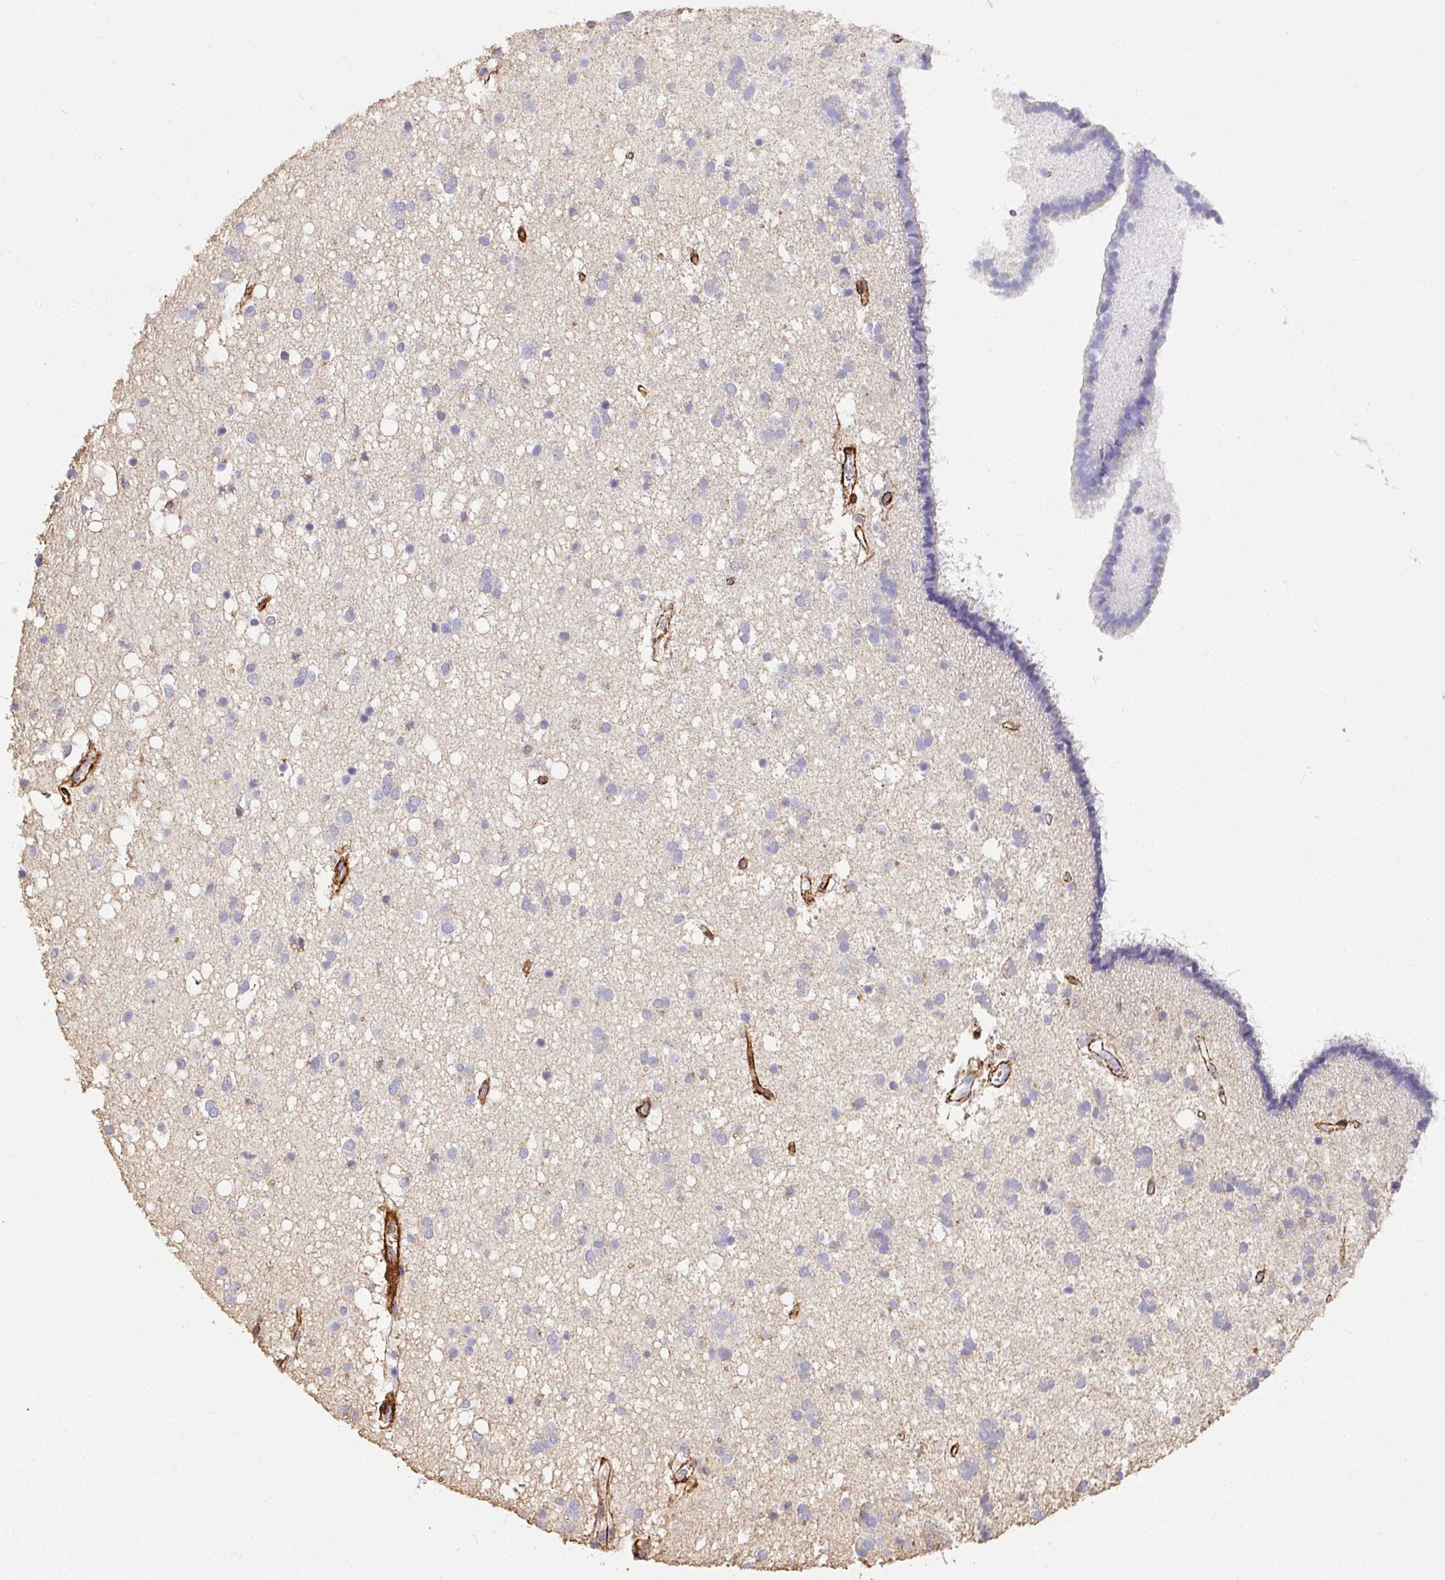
{"staining": {"intensity": "negative", "quantity": "none", "location": "none"}, "tissue": "caudate", "cell_type": "Glial cells", "image_type": "normal", "snomed": [{"axis": "morphology", "description": "Normal tissue, NOS"}, {"axis": "topography", "description": "Lateral ventricle wall"}], "caption": "High power microscopy photomicrograph of an immunohistochemistry photomicrograph of normal caudate, revealing no significant expression in glial cells. (DAB immunohistochemistry, high magnification).", "gene": "SLC25A17", "patient": {"sex": "male", "age": 37}}